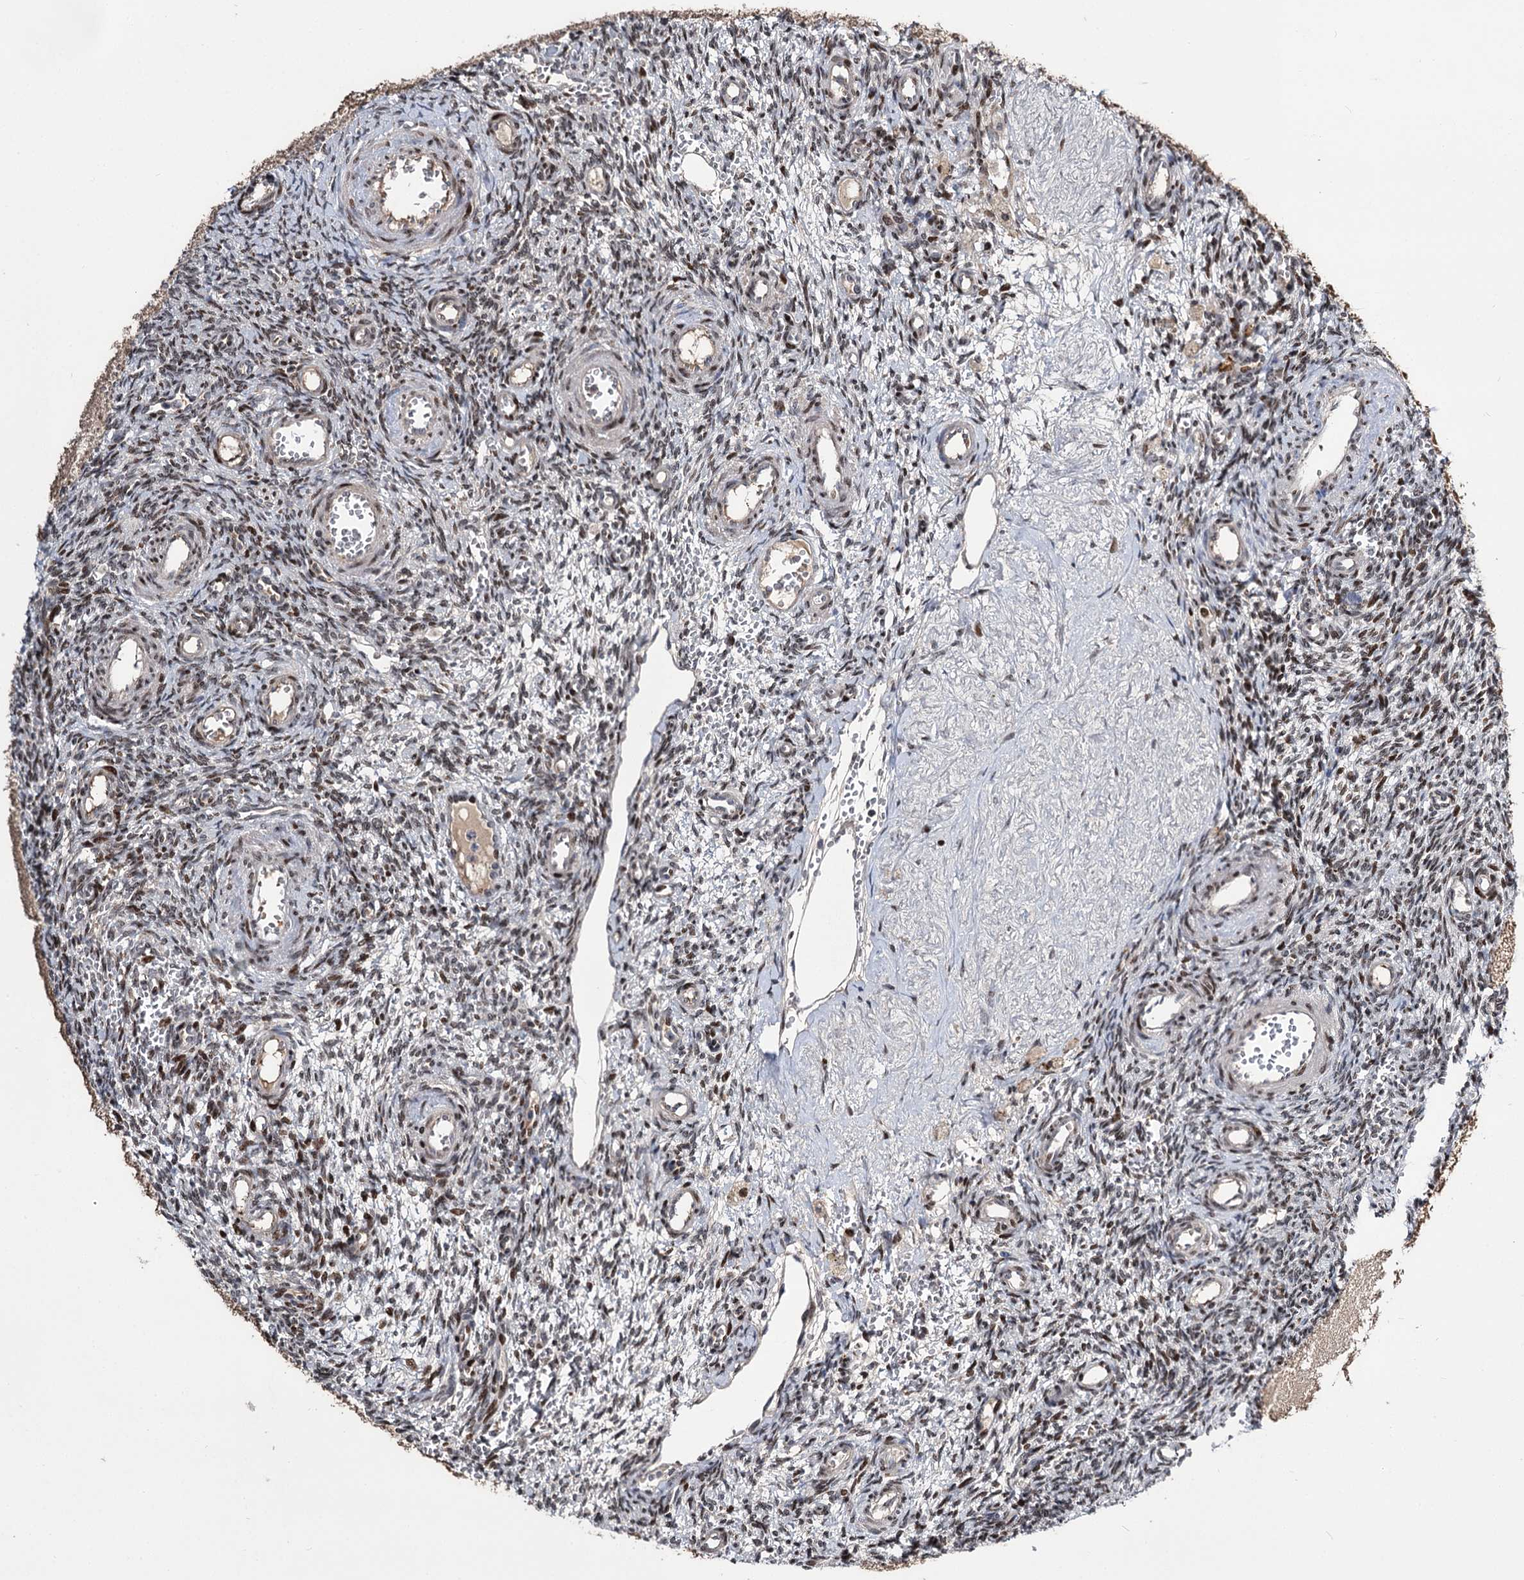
{"staining": {"intensity": "moderate", "quantity": "25%-75%", "location": "nuclear"}, "tissue": "ovary", "cell_type": "Ovarian stroma cells", "image_type": "normal", "snomed": [{"axis": "morphology", "description": "Normal tissue, NOS"}, {"axis": "topography", "description": "Ovary"}], "caption": "Human ovary stained for a protein (brown) displays moderate nuclear positive positivity in about 25%-75% of ovarian stroma cells.", "gene": "ITFG2", "patient": {"sex": "female", "age": 39}}